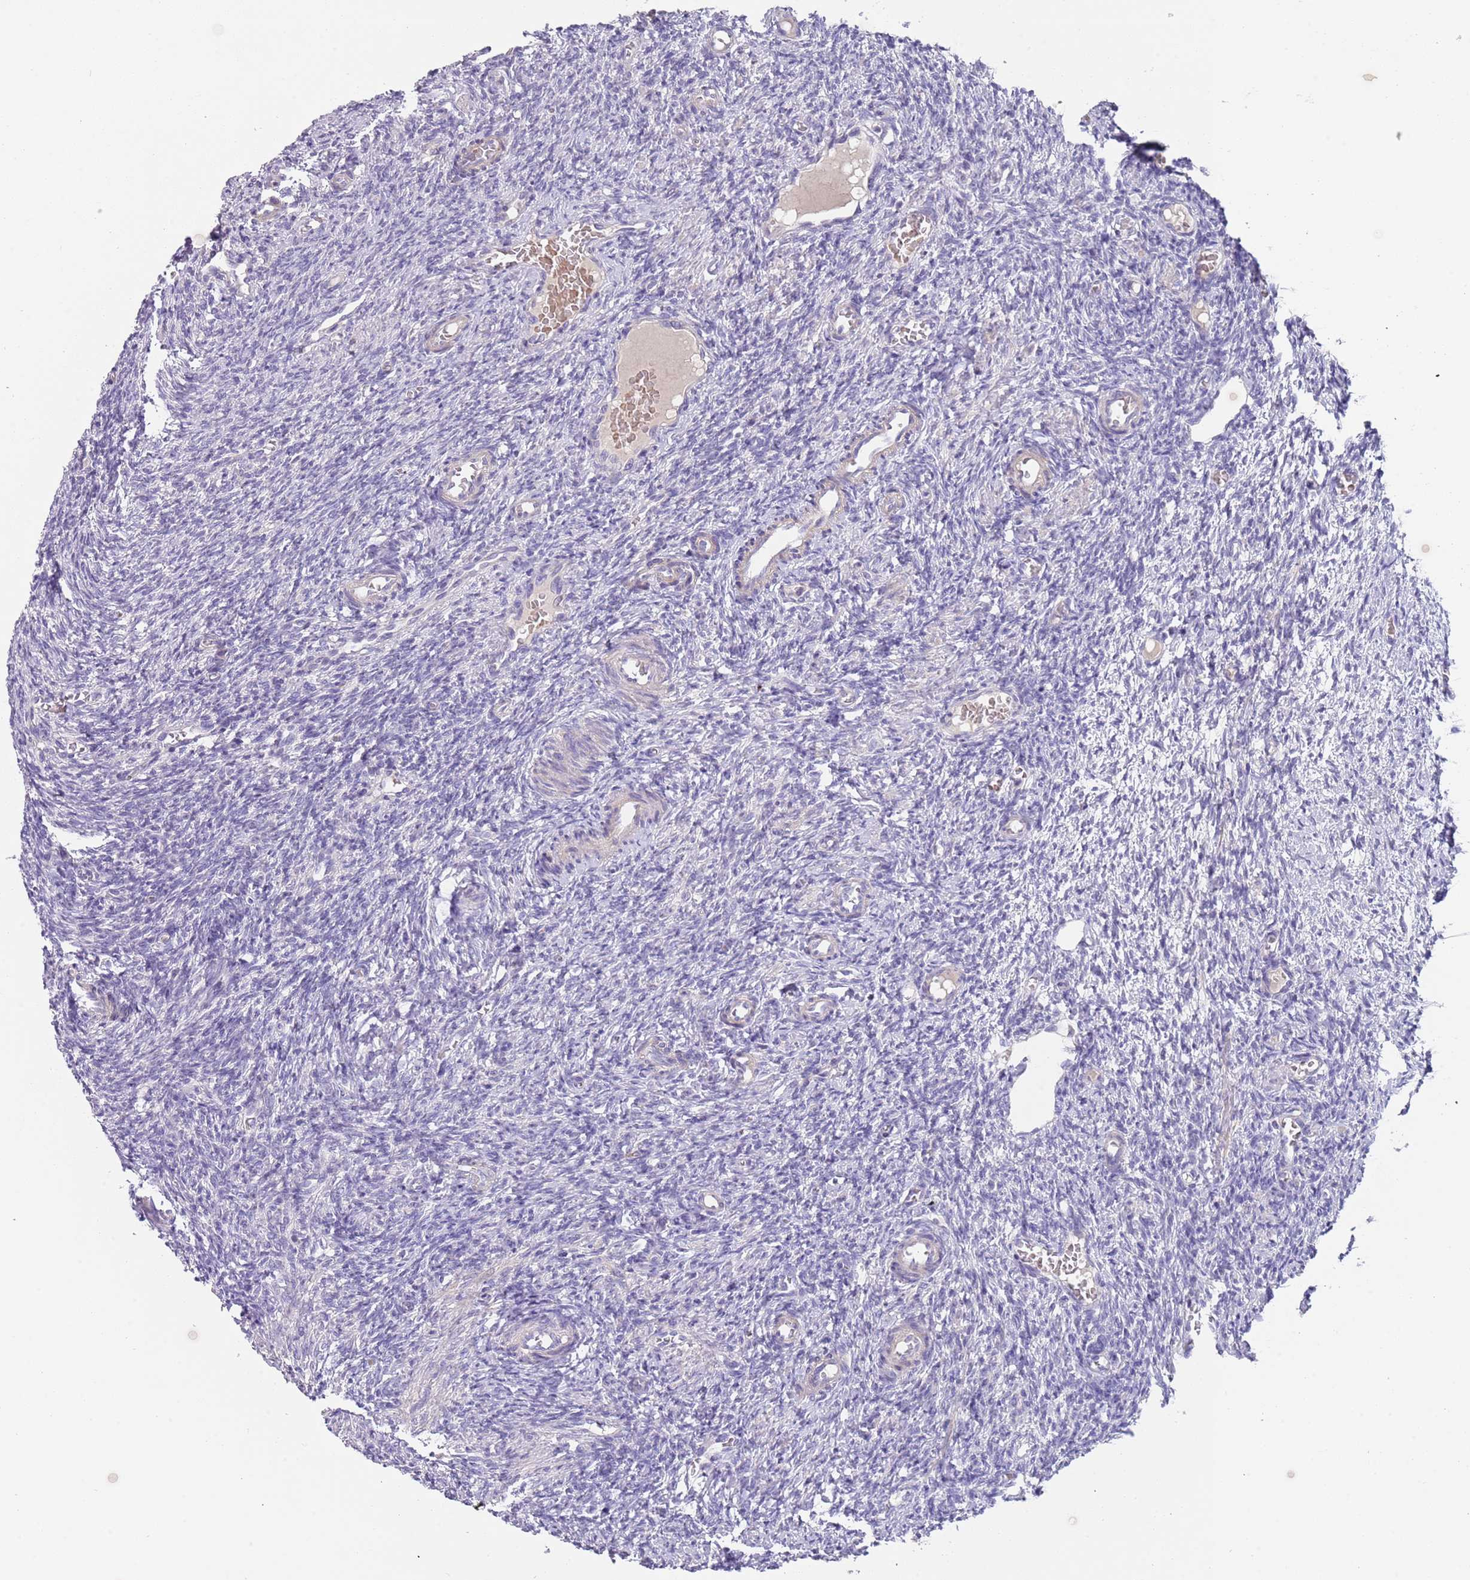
{"staining": {"intensity": "negative", "quantity": "none", "location": "none"}, "tissue": "ovary", "cell_type": "Ovarian stroma cells", "image_type": "normal", "snomed": [{"axis": "morphology", "description": "Normal tissue, NOS"}, {"axis": "topography", "description": "Ovary"}], "caption": "Protein analysis of normal ovary exhibits no significant staining in ovarian stroma cells.", "gene": "PRAC1", "patient": {"sex": "female", "age": 27}}